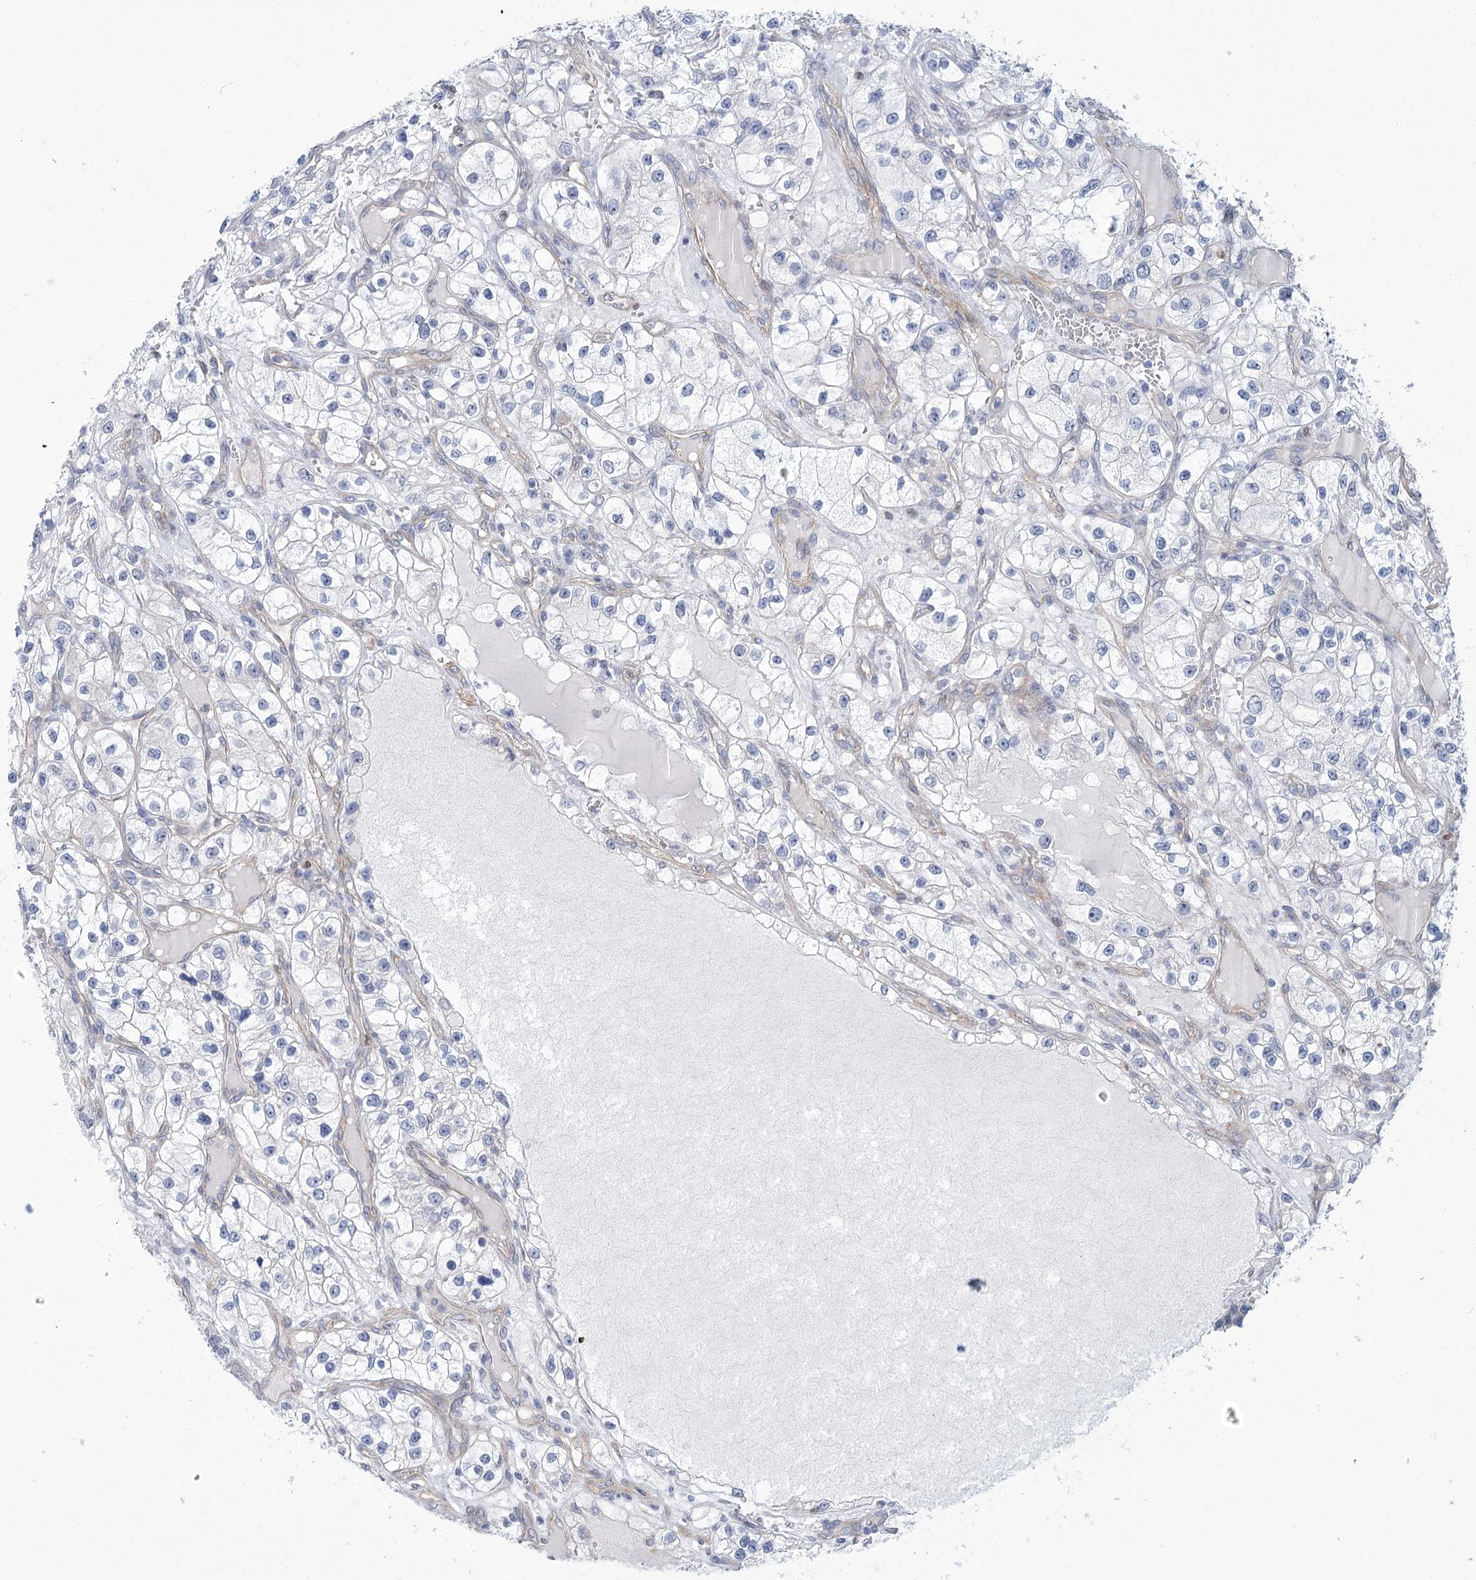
{"staining": {"intensity": "negative", "quantity": "none", "location": "none"}, "tissue": "renal cancer", "cell_type": "Tumor cells", "image_type": "cancer", "snomed": [{"axis": "morphology", "description": "Adenocarcinoma, NOS"}, {"axis": "topography", "description": "Kidney"}], "caption": "Micrograph shows no significant protein staining in tumor cells of renal cancer (adenocarcinoma). (DAB (3,3'-diaminobenzidine) immunohistochemistry visualized using brightfield microscopy, high magnification).", "gene": "THAP6", "patient": {"sex": "female", "age": 57}}